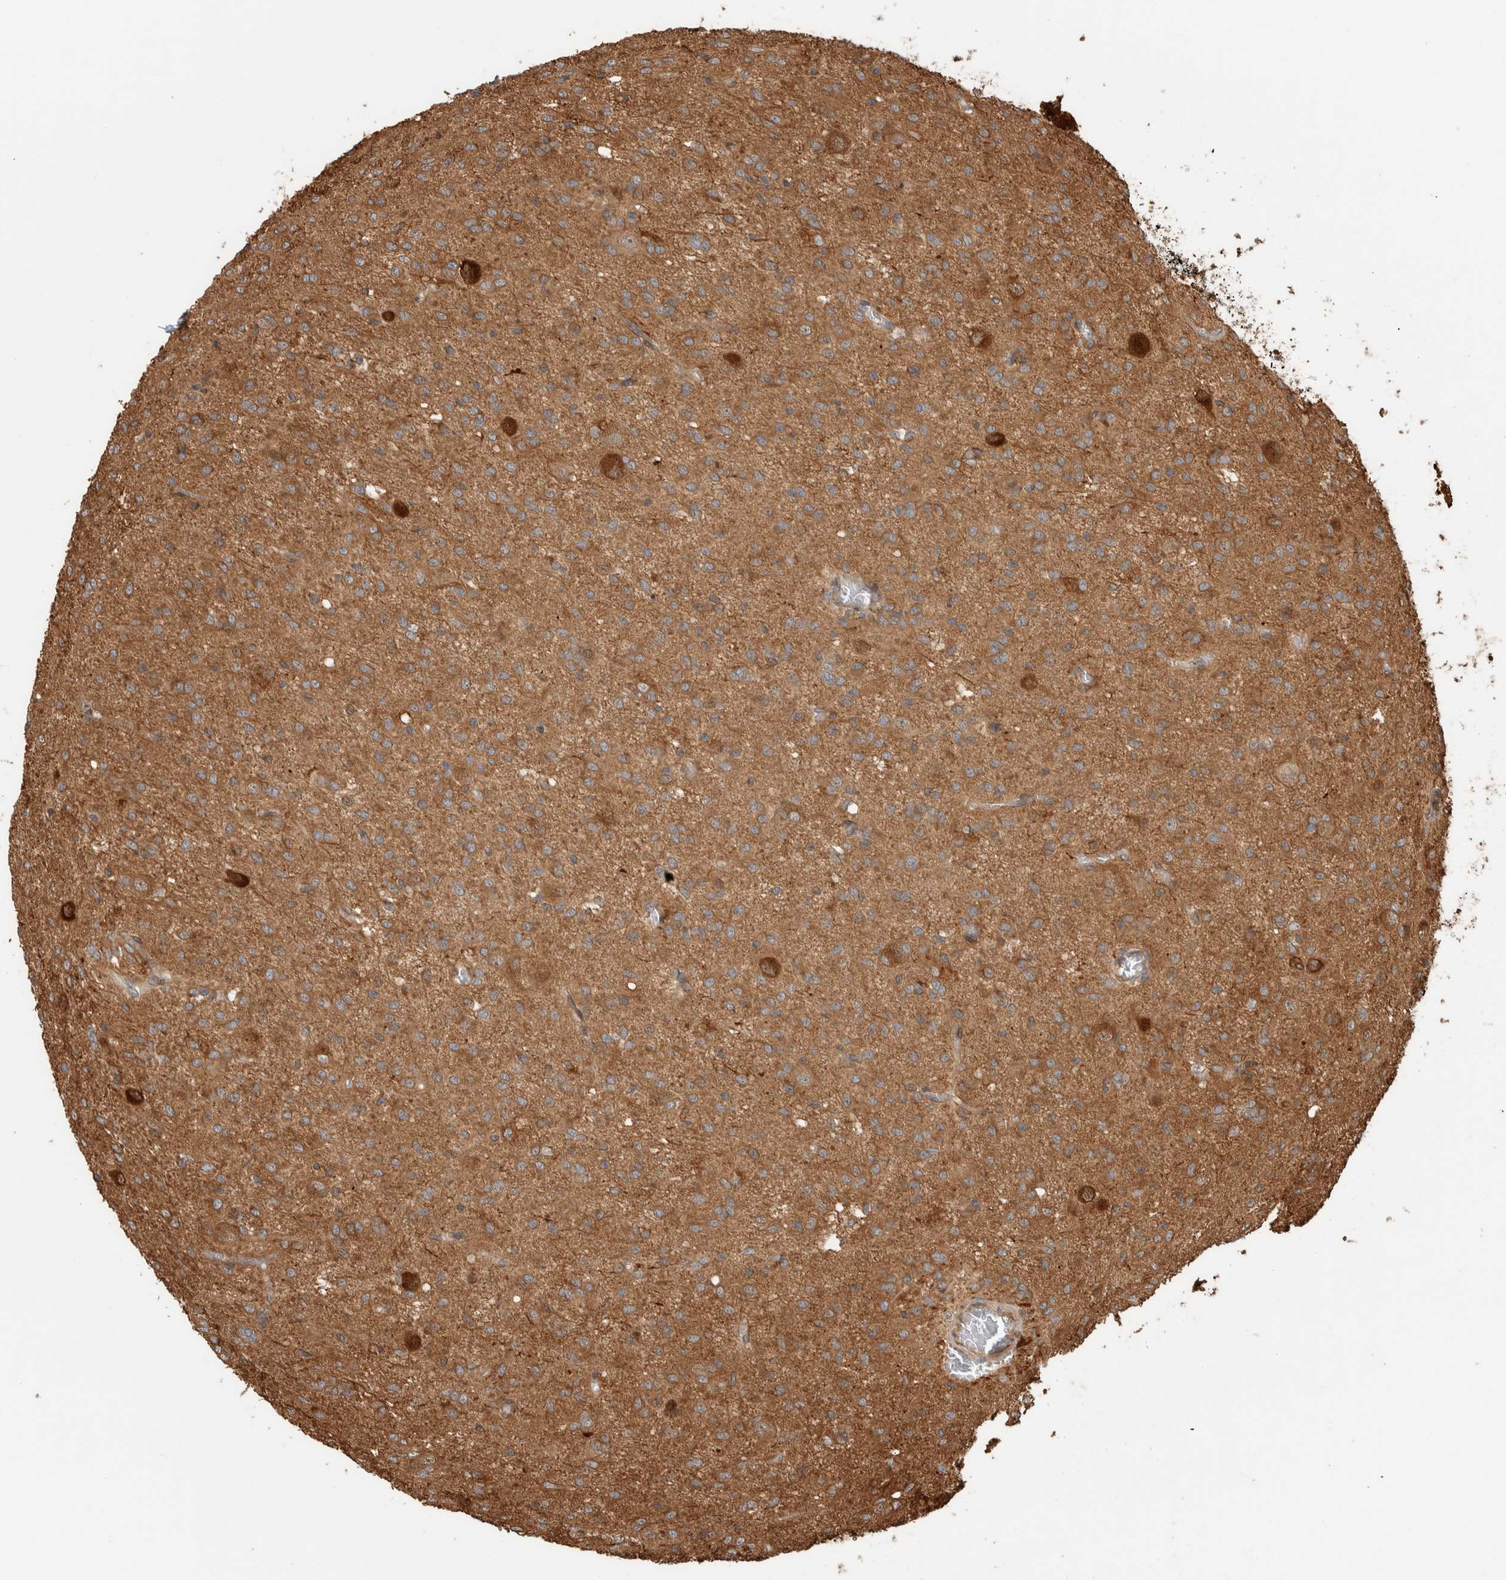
{"staining": {"intensity": "moderate", "quantity": ">75%", "location": "cytoplasmic/membranous"}, "tissue": "glioma", "cell_type": "Tumor cells", "image_type": "cancer", "snomed": [{"axis": "morphology", "description": "Glioma, malignant, High grade"}, {"axis": "topography", "description": "Brain"}], "caption": "Moderate cytoplasmic/membranous protein staining is seen in about >75% of tumor cells in malignant high-grade glioma.", "gene": "CNTROB", "patient": {"sex": "female", "age": 59}}